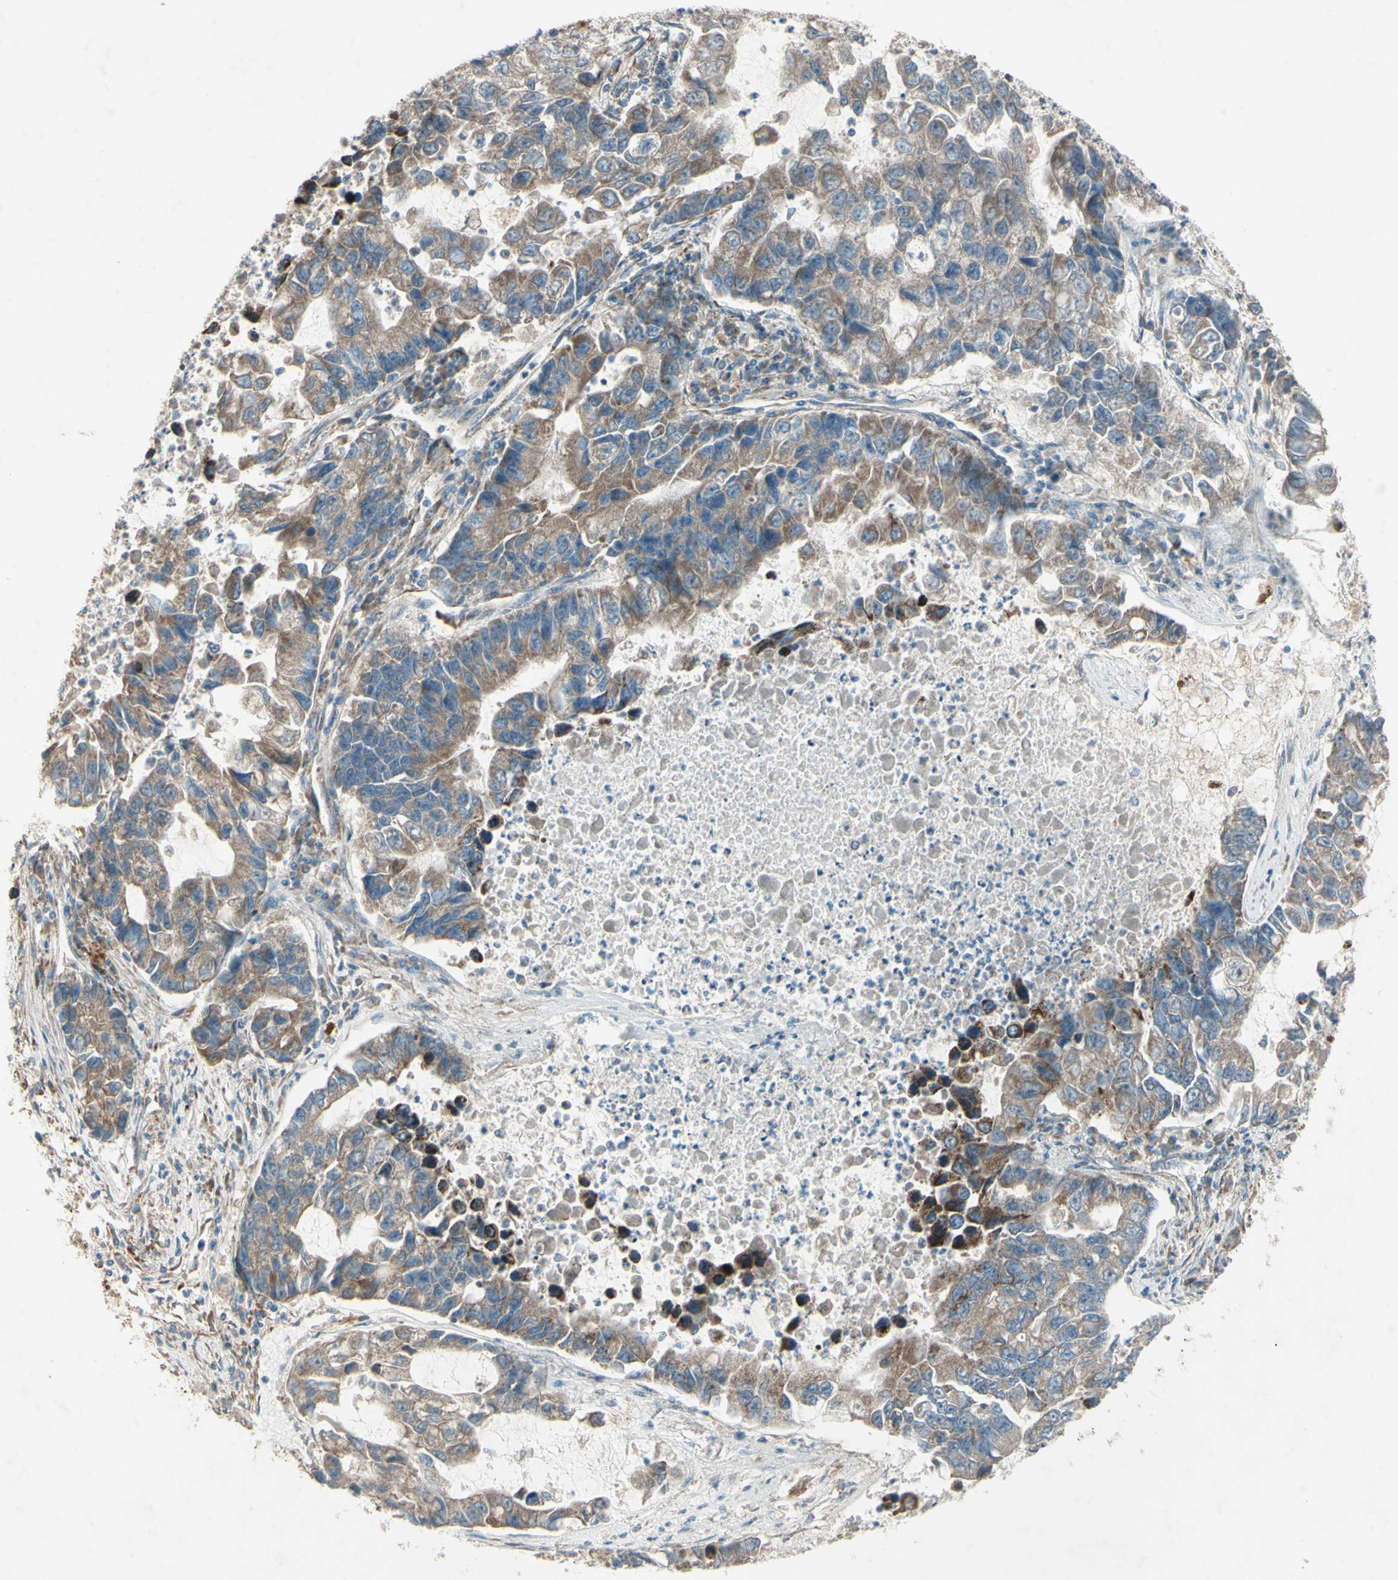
{"staining": {"intensity": "moderate", "quantity": ">75%", "location": "cytoplasmic/membranous"}, "tissue": "lung cancer", "cell_type": "Tumor cells", "image_type": "cancer", "snomed": [{"axis": "morphology", "description": "Adenocarcinoma, NOS"}, {"axis": "topography", "description": "Lung"}], "caption": "Human lung adenocarcinoma stained with a brown dye reveals moderate cytoplasmic/membranous positive expression in approximately >75% of tumor cells.", "gene": "RHOT1", "patient": {"sex": "female", "age": 51}}